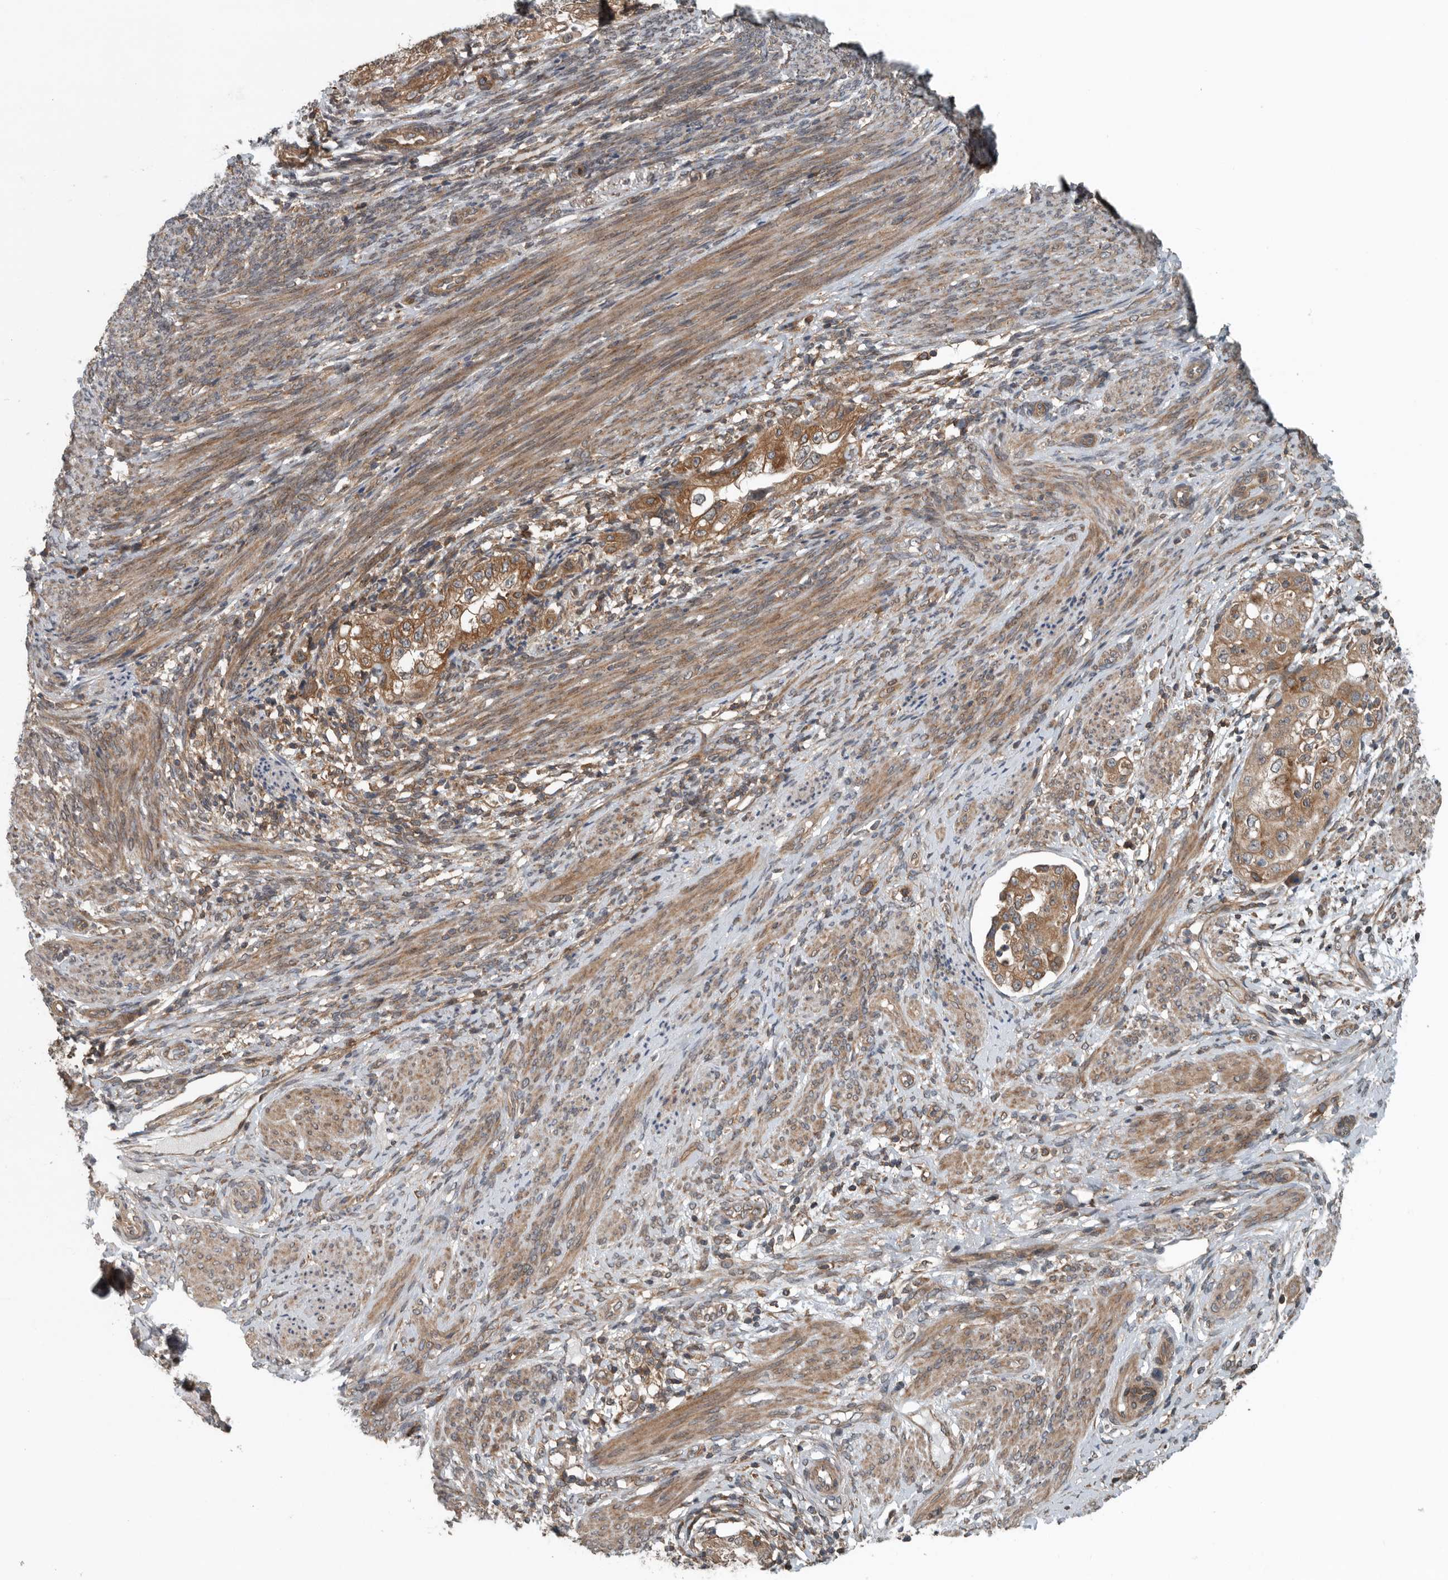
{"staining": {"intensity": "moderate", "quantity": ">75%", "location": "cytoplasmic/membranous"}, "tissue": "endometrial cancer", "cell_type": "Tumor cells", "image_type": "cancer", "snomed": [{"axis": "morphology", "description": "Adenocarcinoma, NOS"}, {"axis": "topography", "description": "Endometrium"}], "caption": "Endometrial cancer (adenocarcinoma) stained with a brown dye shows moderate cytoplasmic/membranous positive positivity in about >75% of tumor cells.", "gene": "AMFR", "patient": {"sex": "female", "age": 85}}